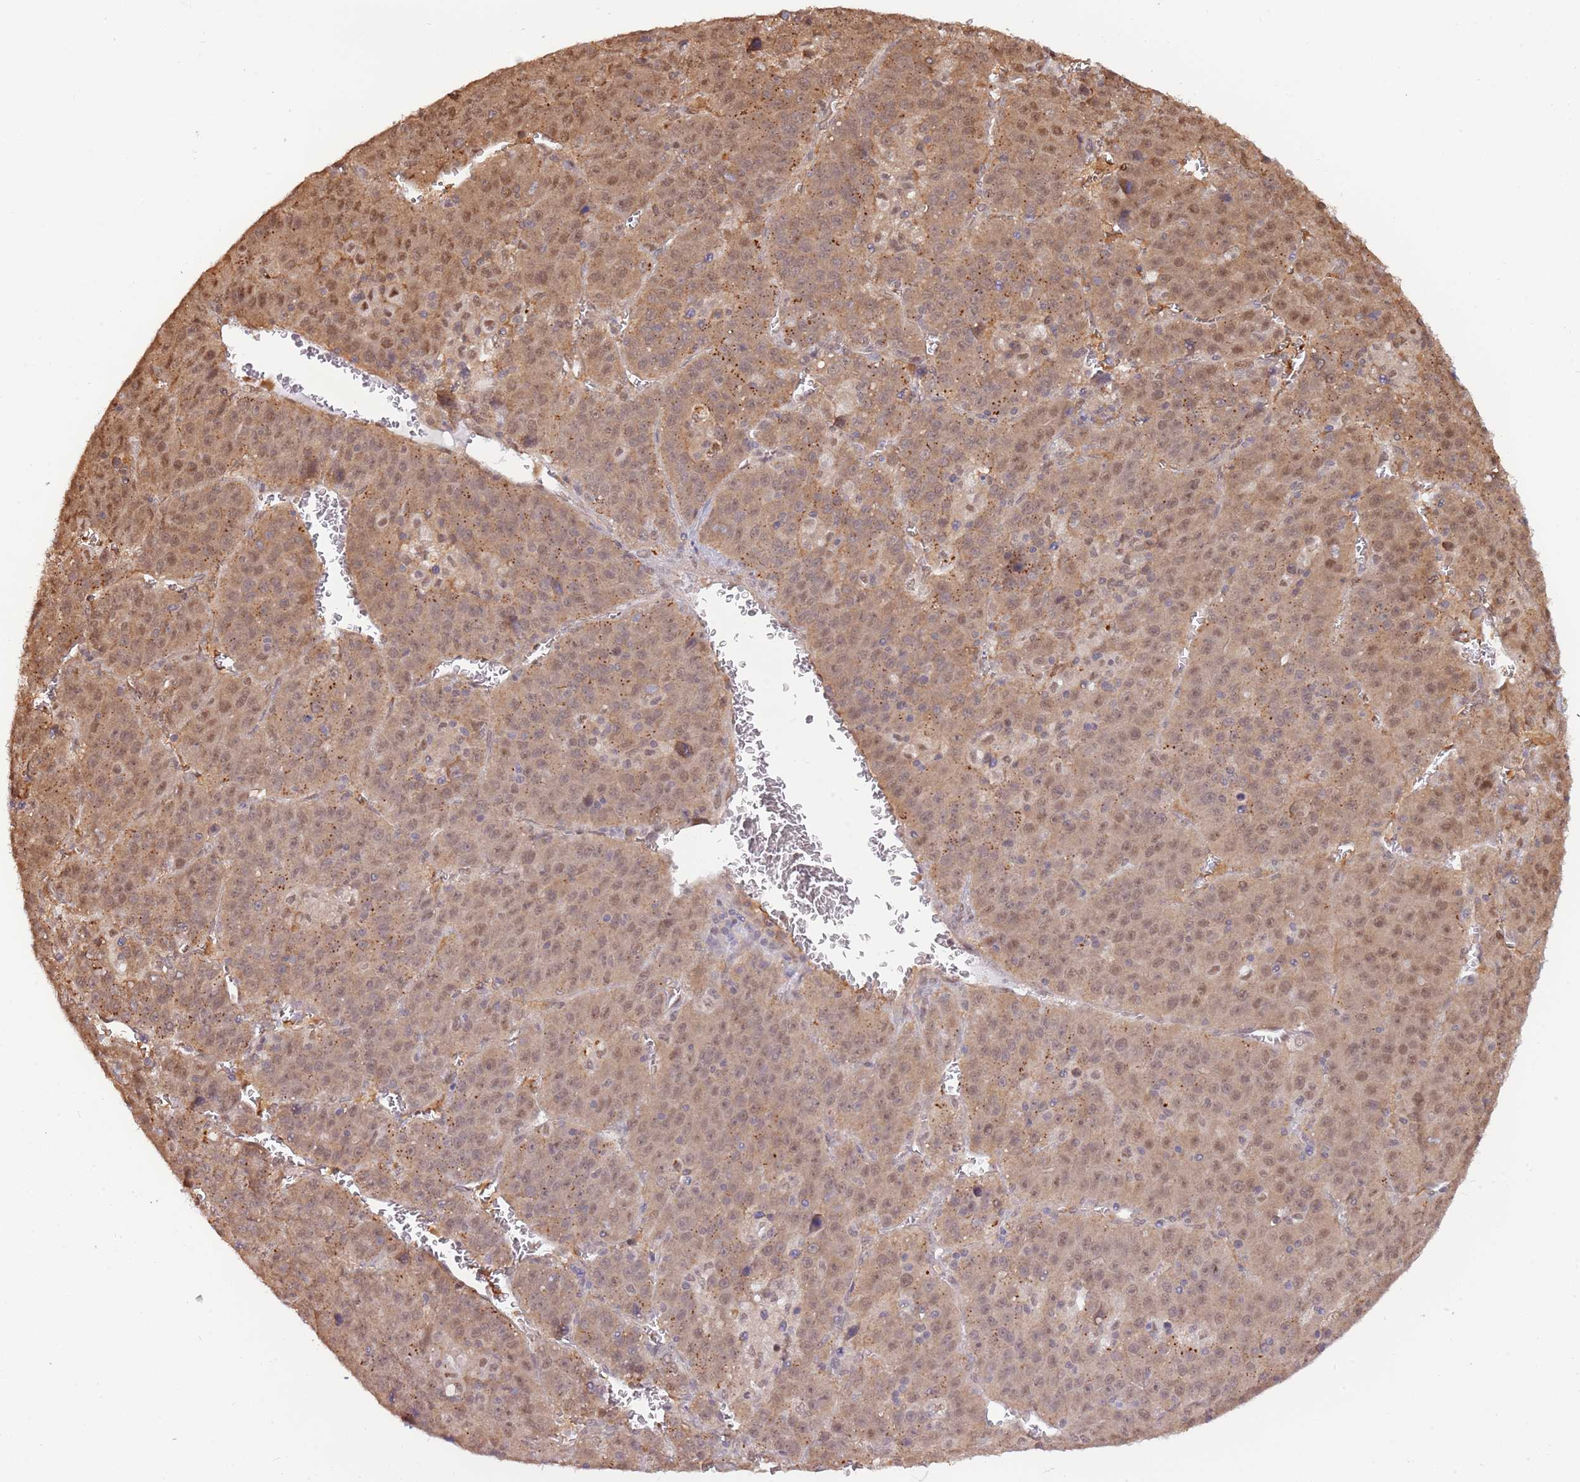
{"staining": {"intensity": "moderate", "quantity": ">75%", "location": "cytoplasmic/membranous,nuclear"}, "tissue": "liver cancer", "cell_type": "Tumor cells", "image_type": "cancer", "snomed": [{"axis": "morphology", "description": "Carcinoma, Hepatocellular, NOS"}, {"axis": "topography", "description": "Liver"}], "caption": "Moderate cytoplasmic/membranous and nuclear expression for a protein is seen in approximately >75% of tumor cells of liver cancer (hepatocellular carcinoma) using immunohistochemistry (IHC).", "gene": "PLSCR5", "patient": {"sex": "female", "age": 53}}